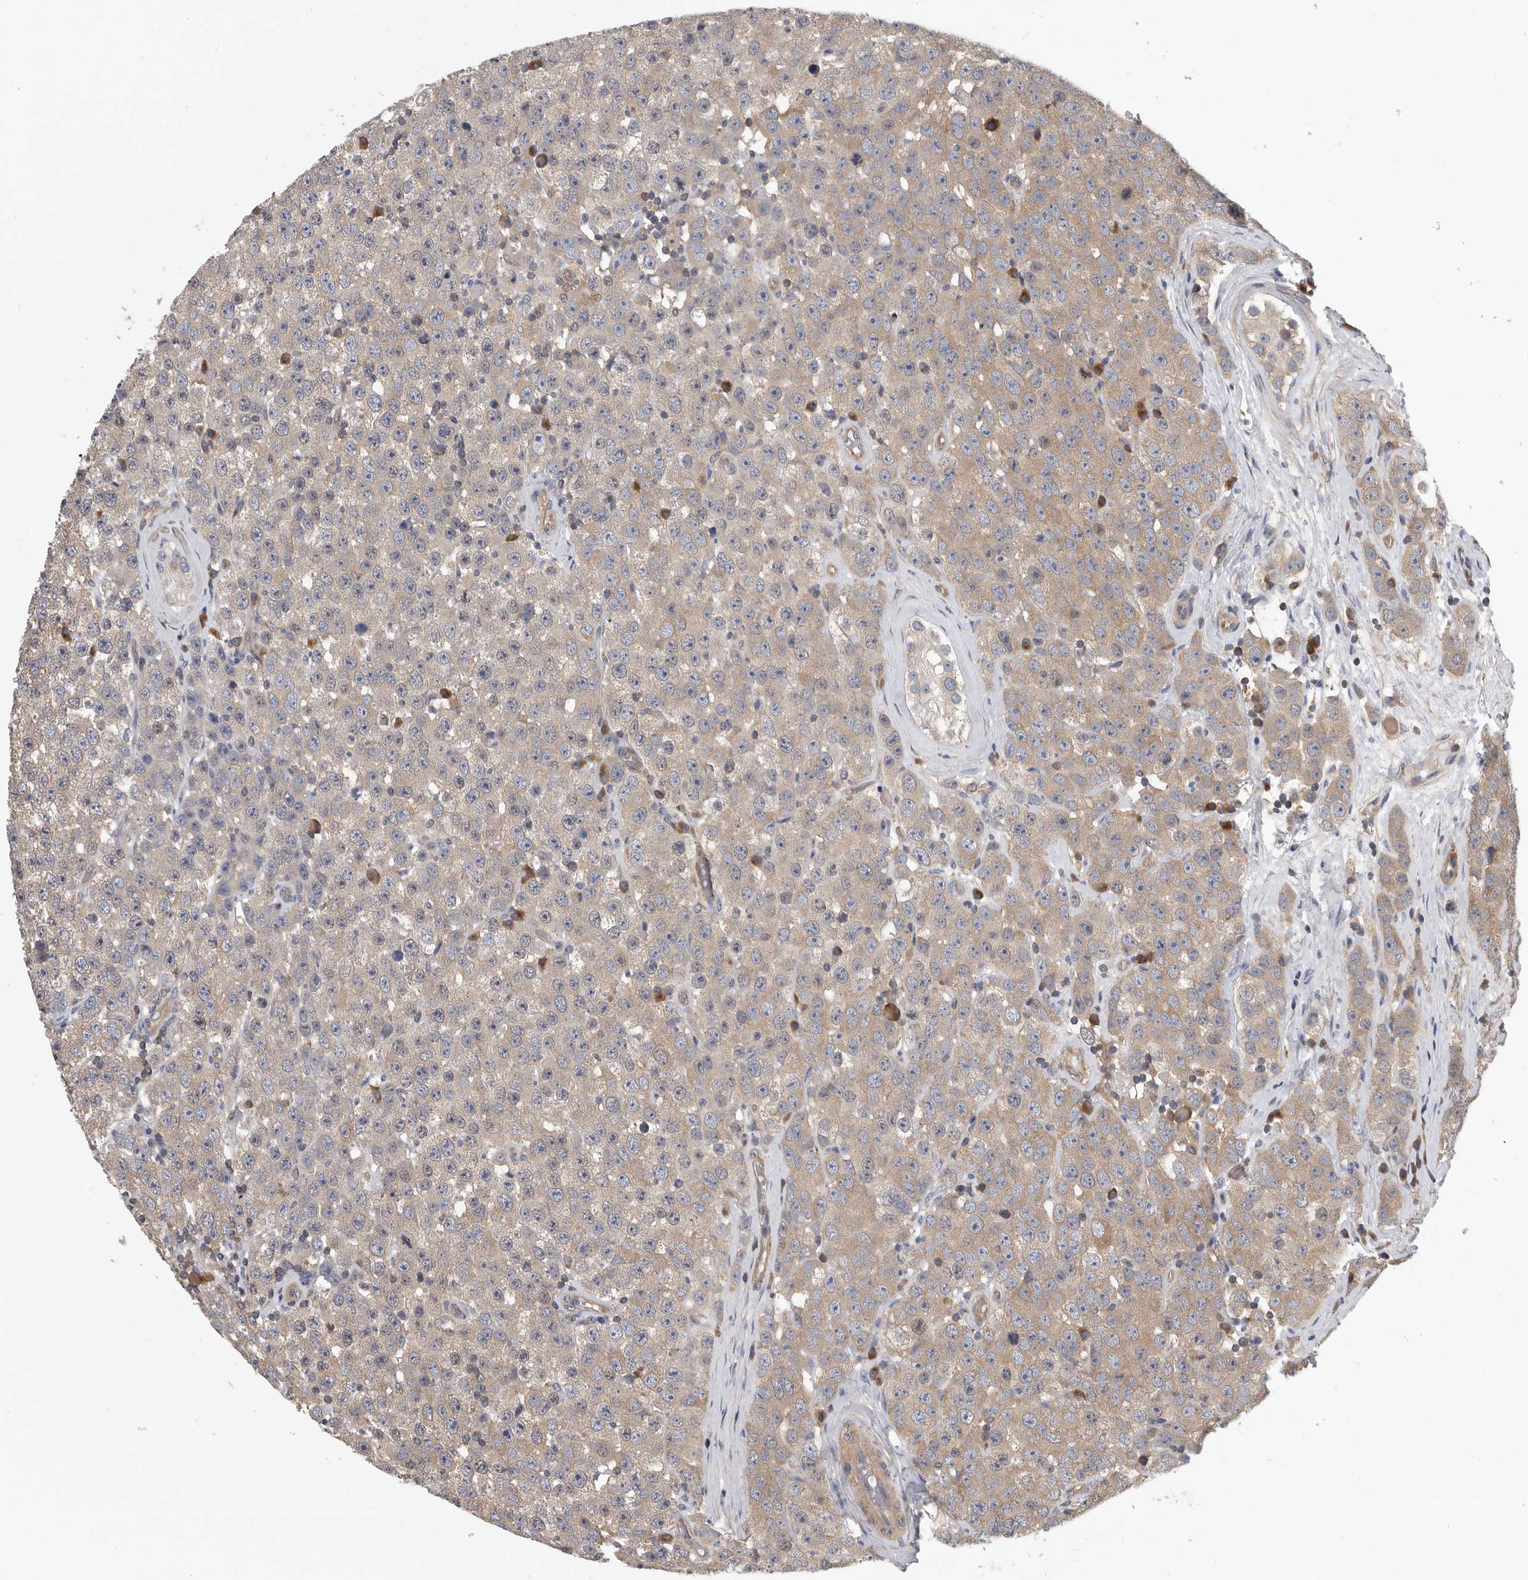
{"staining": {"intensity": "weak", "quantity": "25%-75%", "location": "cytoplasmic/membranous"}, "tissue": "testis cancer", "cell_type": "Tumor cells", "image_type": "cancer", "snomed": [{"axis": "morphology", "description": "Seminoma, NOS"}, {"axis": "morphology", "description": "Carcinoma, Embryonal, NOS"}, {"axis": "topography", "description": "Testis"}], "caption": "Embryonal carcinoma (testis) was stained to show a protein in brown. There is low levels of weak cytoplasmic/membranous positivity in about 25%-75% of tumor cells.", "gene": "OXR1", "patient": {"sex": "male", "age": 28}}